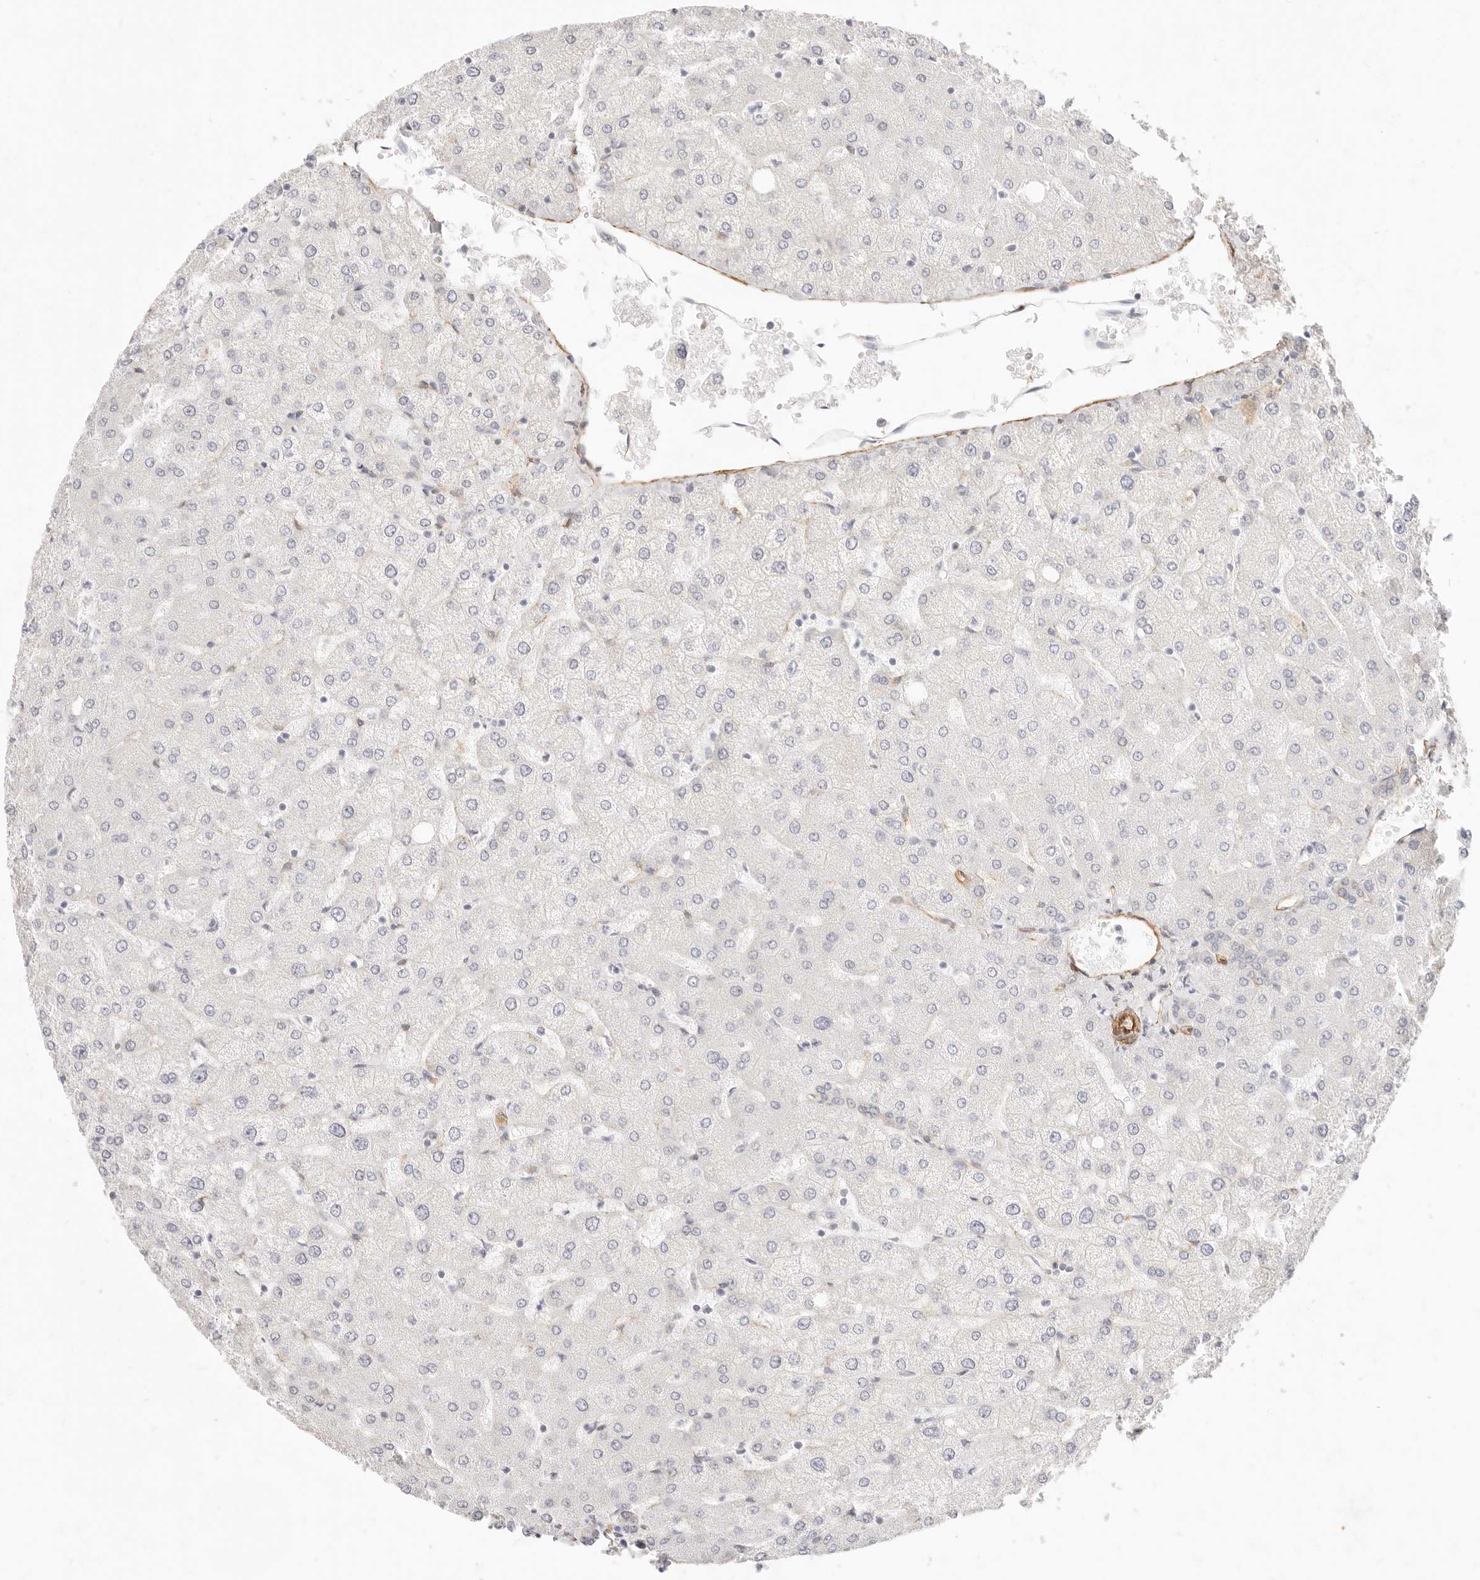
{"staining": {"intensity": "negative", "quantity": "none", "location": "none"}, "tissue": "liver", "cell_type": "Cholangiocytes", "image_type": "normal", "snomed": [{"axis": "morphology", "description": "Normal tissue, NOS"}, {"axis": "topography", "description": "Liver"}], "caption": "This is an immunohistochemistry photomicrograph of unremarkable human liver. There is no staining in cholangiocytes.", "gene": "NUS1", "patient": {"sex": "female", "age": 54}}